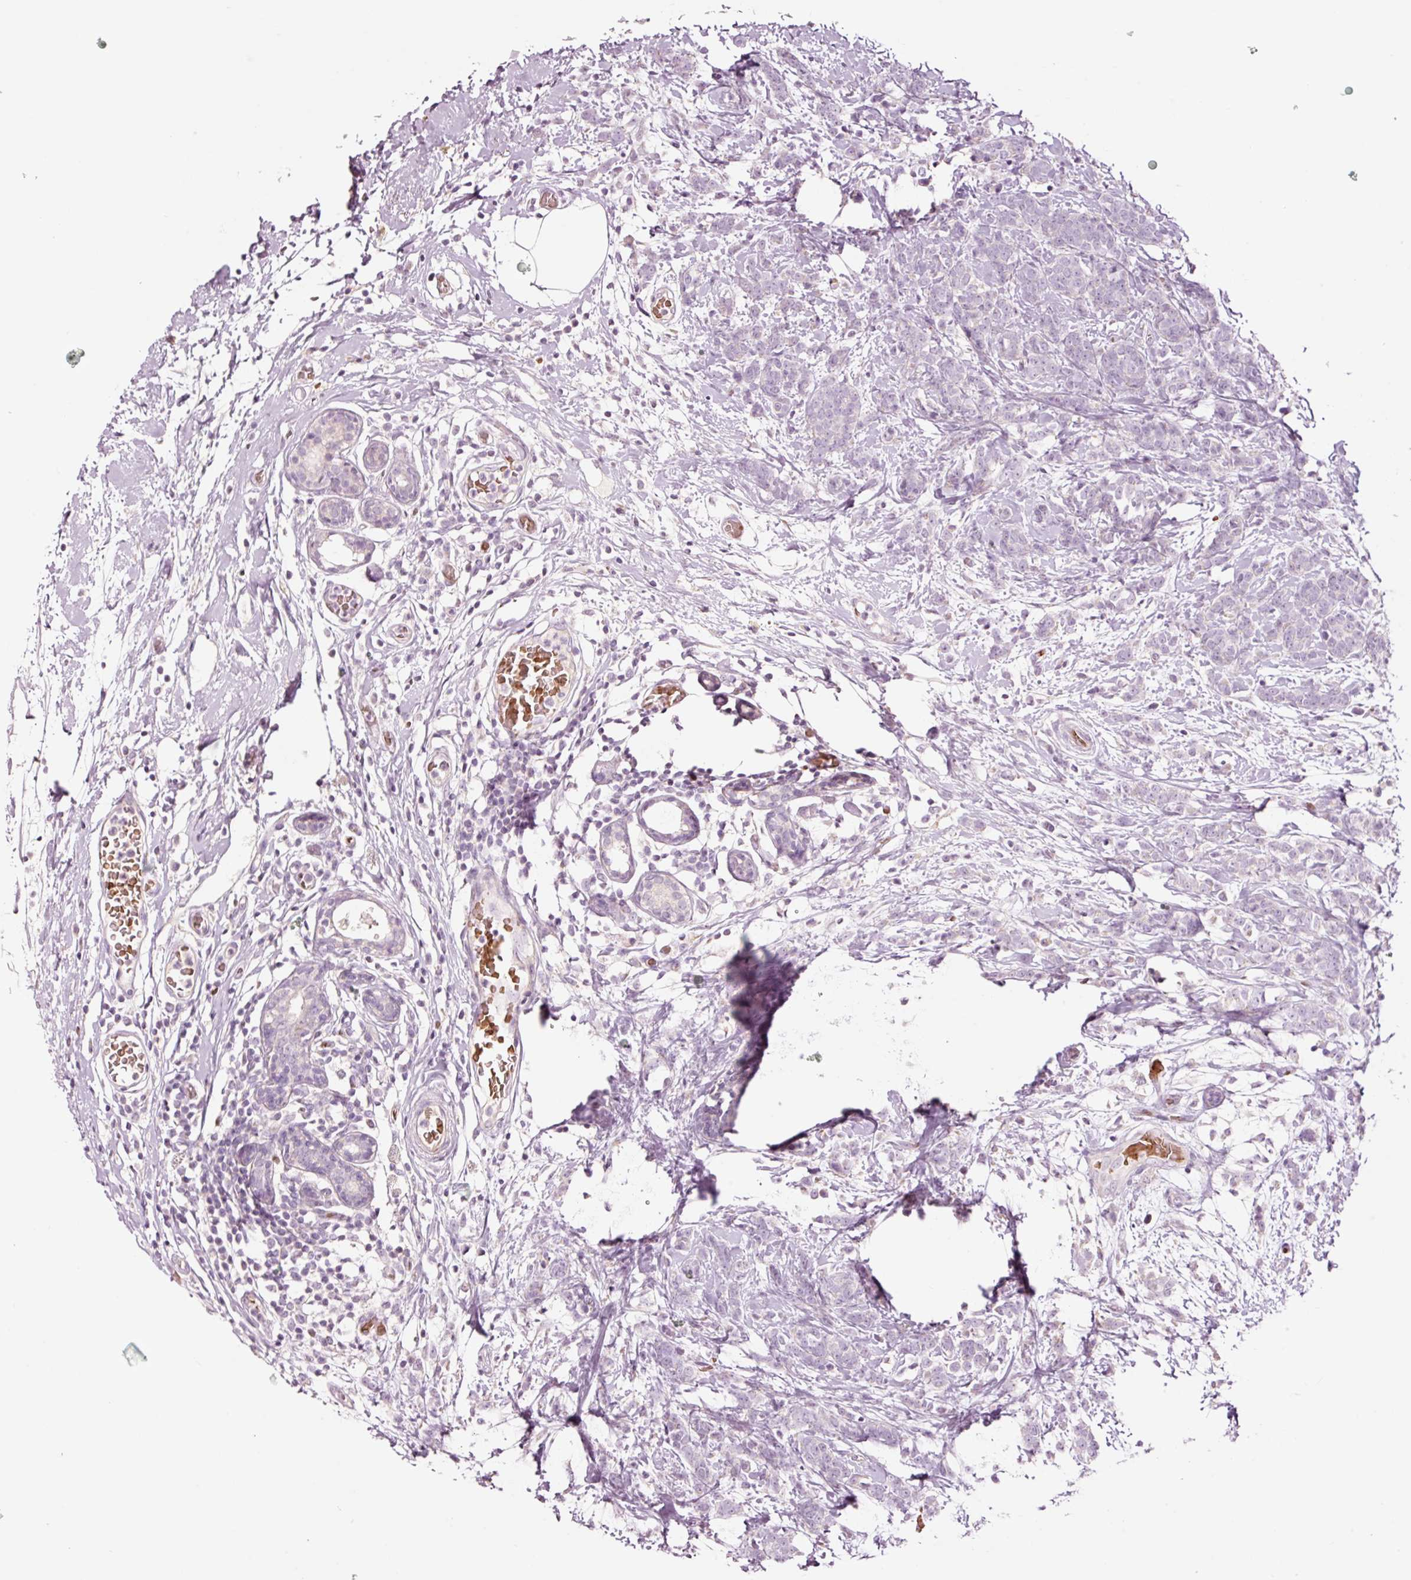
{"staining": {"intensity": "negative", "quantity": "none", "location": "none"}, "tissue": "breast cancer", "cell_type": "Tumor cells", "image_type": "cancer", "snomed": [{"axis": "morphology", "description": "Lobular carcinoma"}, {"axis": "topography", "description": "Breast"}], "caption": "Tumor cells show no significant protein expression in breast cancer.", "gene": "LDHAL6B", "patient": {"sex": "female", "age": 58}}